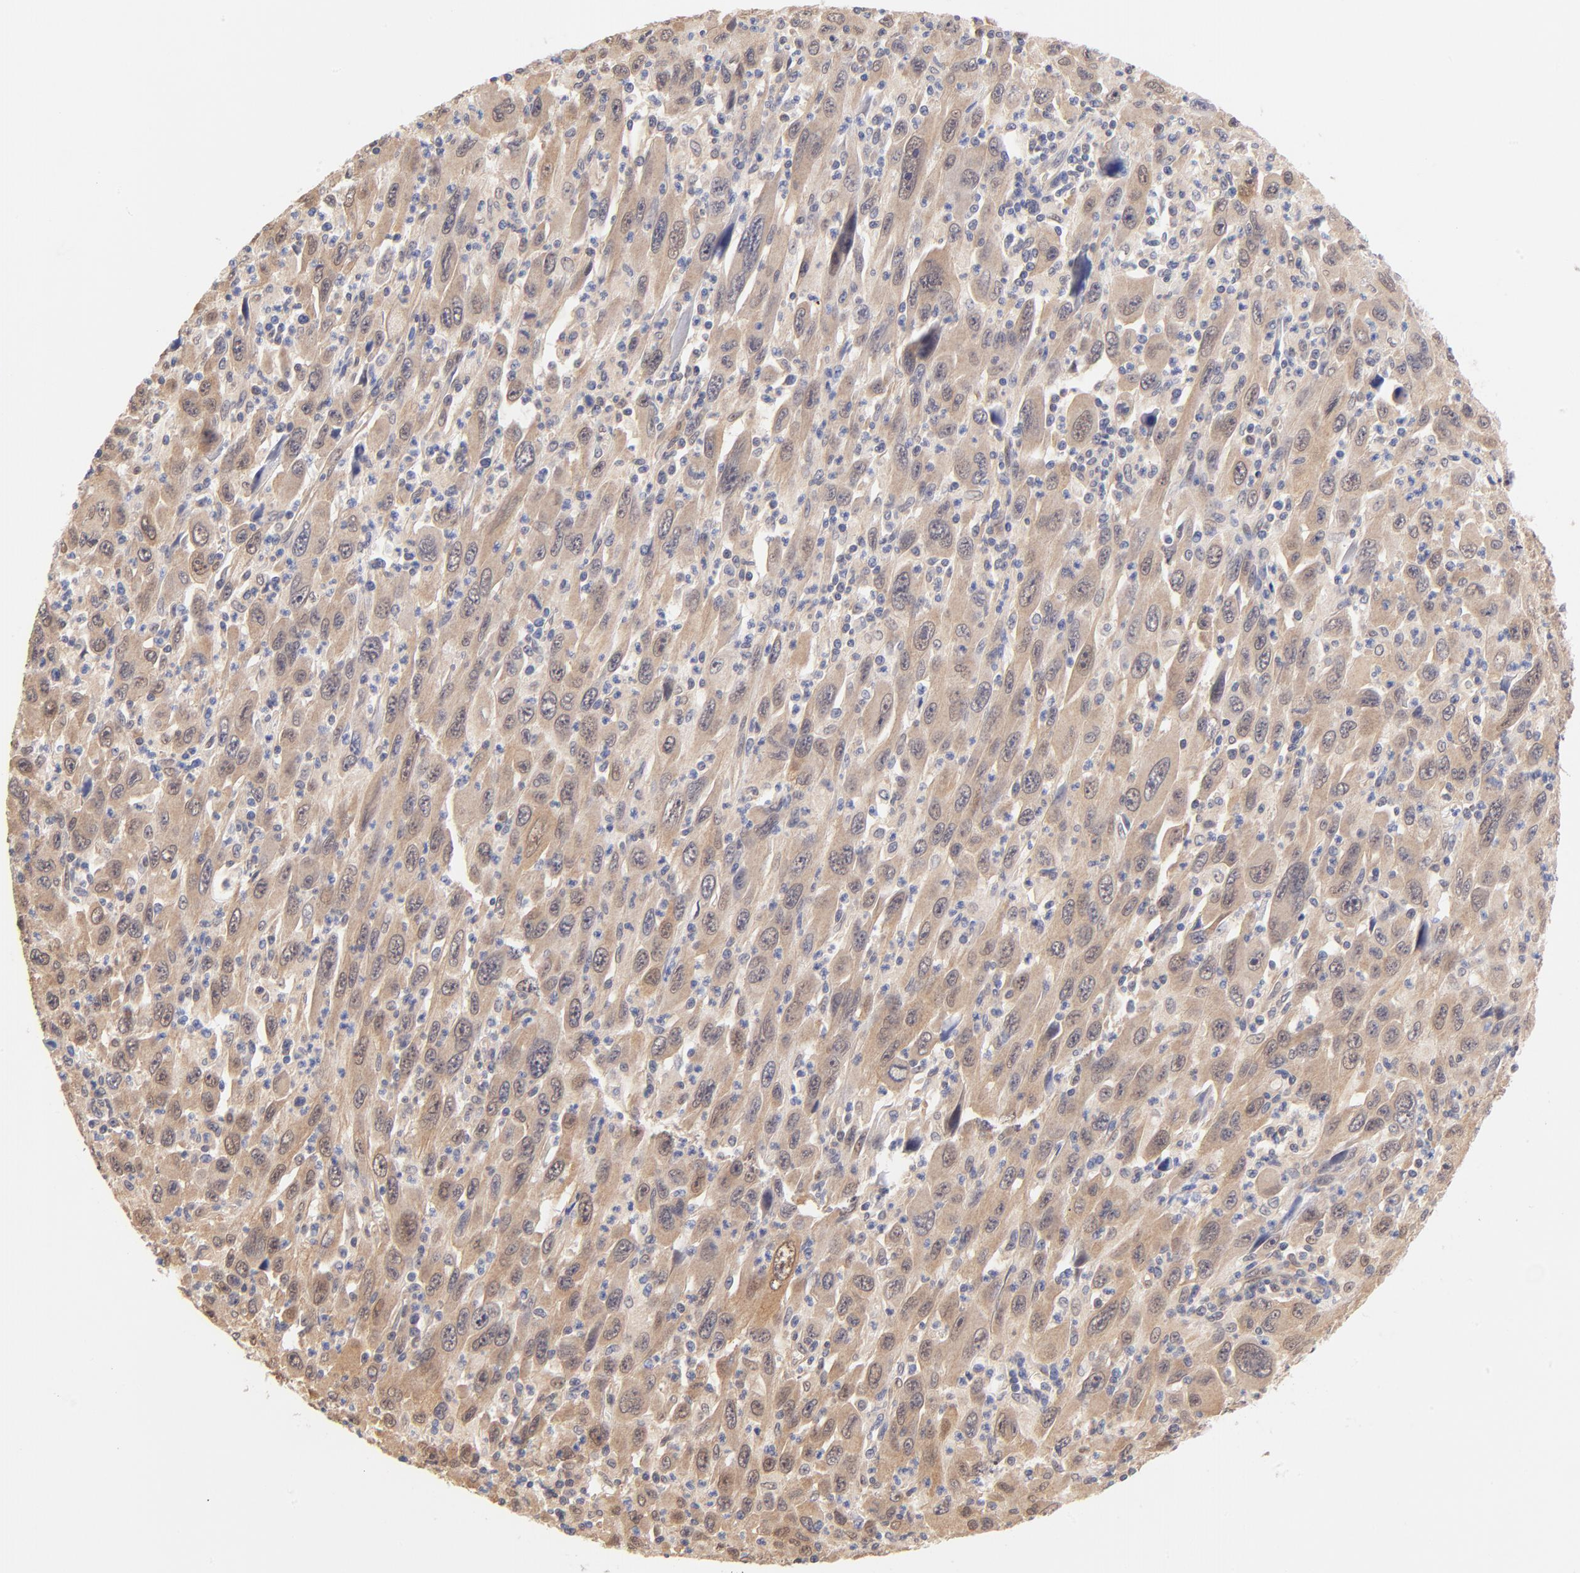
{"staining": {"intensity": "moderate", "quantity": ">75%", "location": "cytoplasmic/membranous"}, "tissue": "melanoma", "cell_type": "Tumor cells", "image_type": "cancer", "snomed": [{"axis": "morphology", "description": "Malignant melanoma, Metastatic site"}, {"axis": "topography", "description": "Skin"}], "caption": "Melanoma was stained to show a protein in brown. There is medium levels of moderate cytoplasmic/membranous positivity in about >75% of tumor cells. (Brightfield microscopy of DAB IHC at high magnification).", "gene": "TXNL1", "patient": {"sex": "female", "age": 56}}